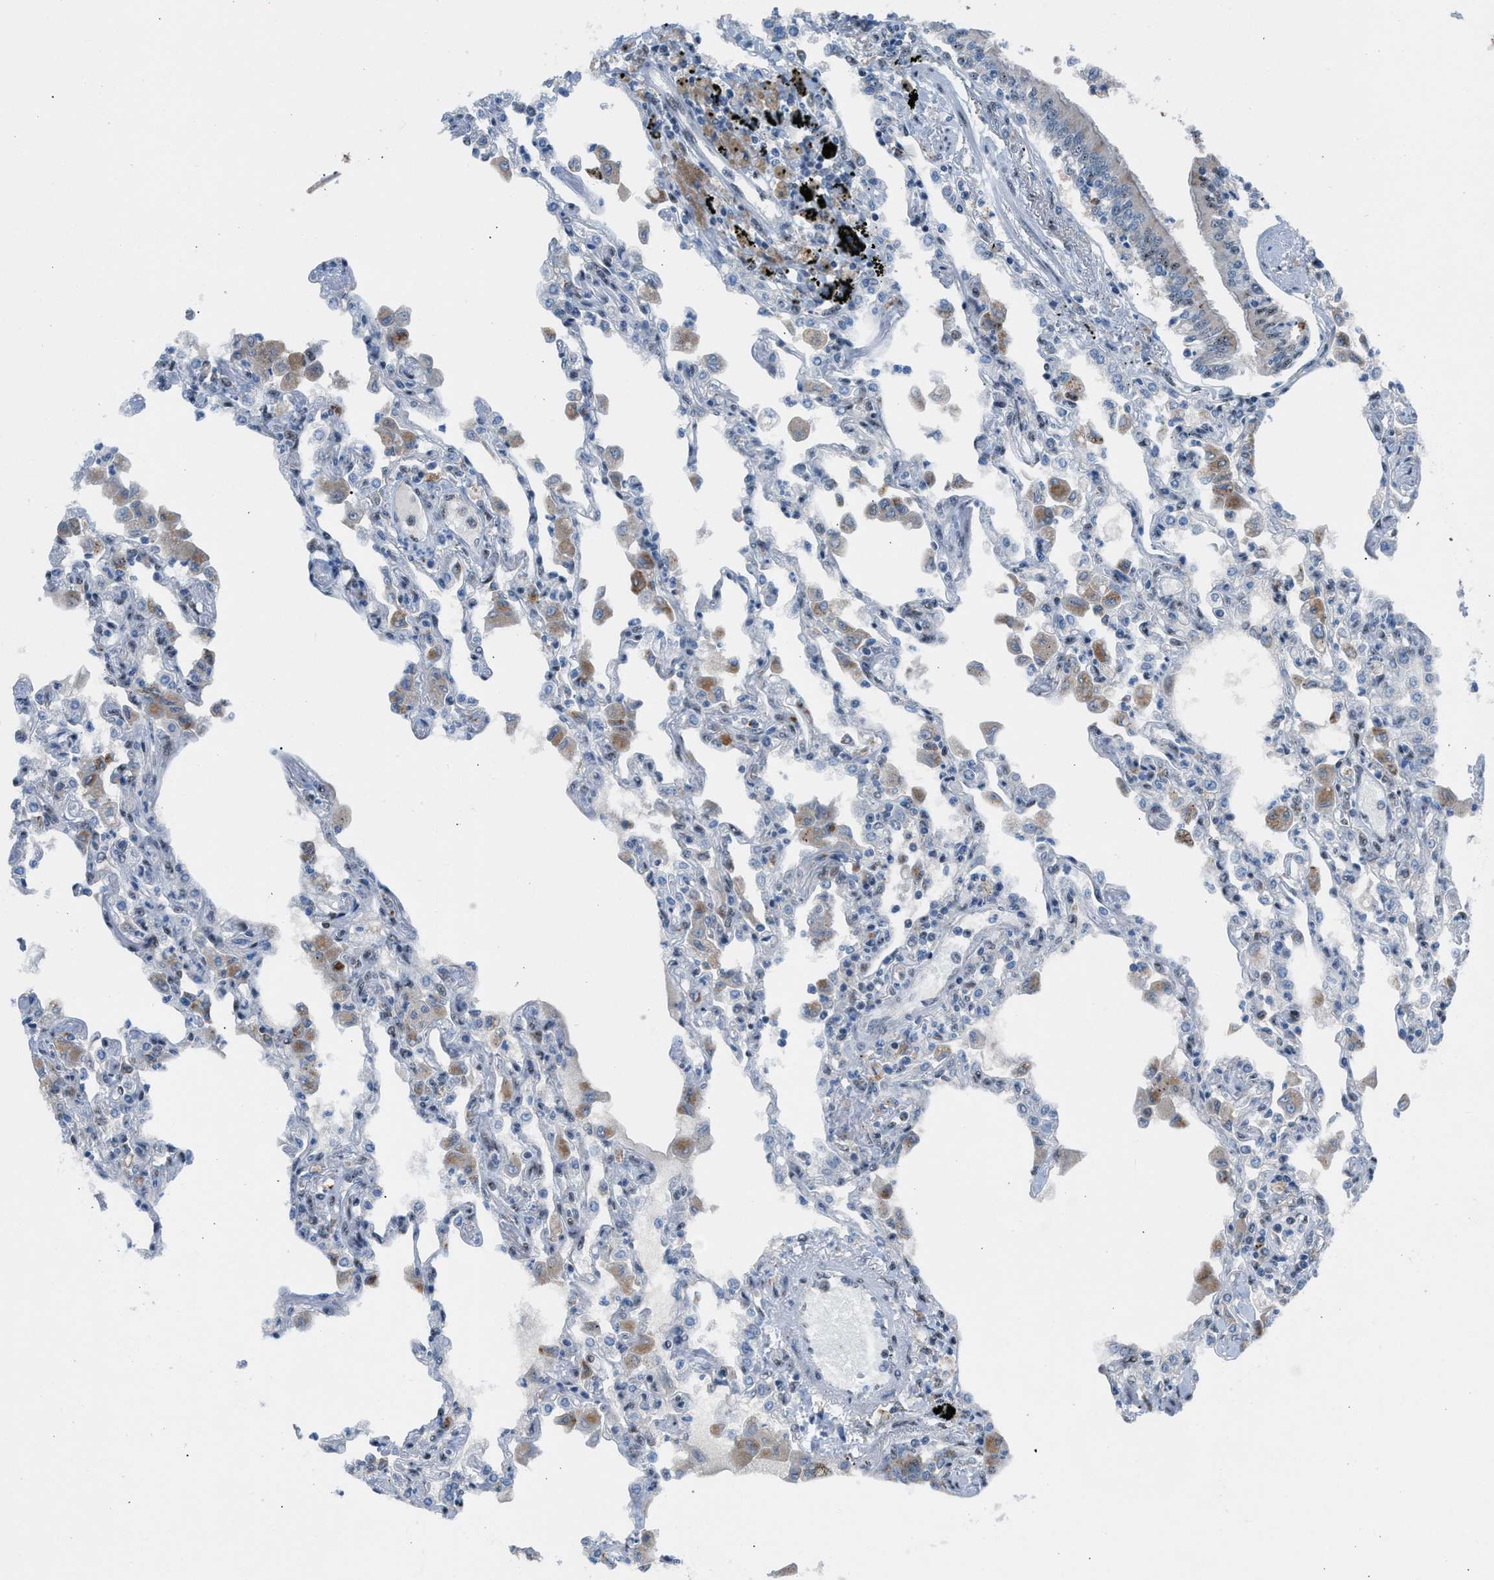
{"staining": {"intensity": "moderate", "quantity": "<25%", "location": "nuclear"}, "tissue": "lung", "cell_type": "Alveolar cells", "image_type": "normal", "snomed": [{"axis": "morphology", "description": "Normal tissue, NOS"}, {"axis": "topography", "description": "Bronchus"}, {"axis": "topography", "description": "Lung"}], "caption": "This micrograph demonstrates normal lung stained with IHC to label a protein in brown. The nuclear of alveolar cells show moderate positivity for the protein. Nuclei are counter-stained blue.", "gene": "CENPP", "patient": {"sex": "female", "age": 49}}